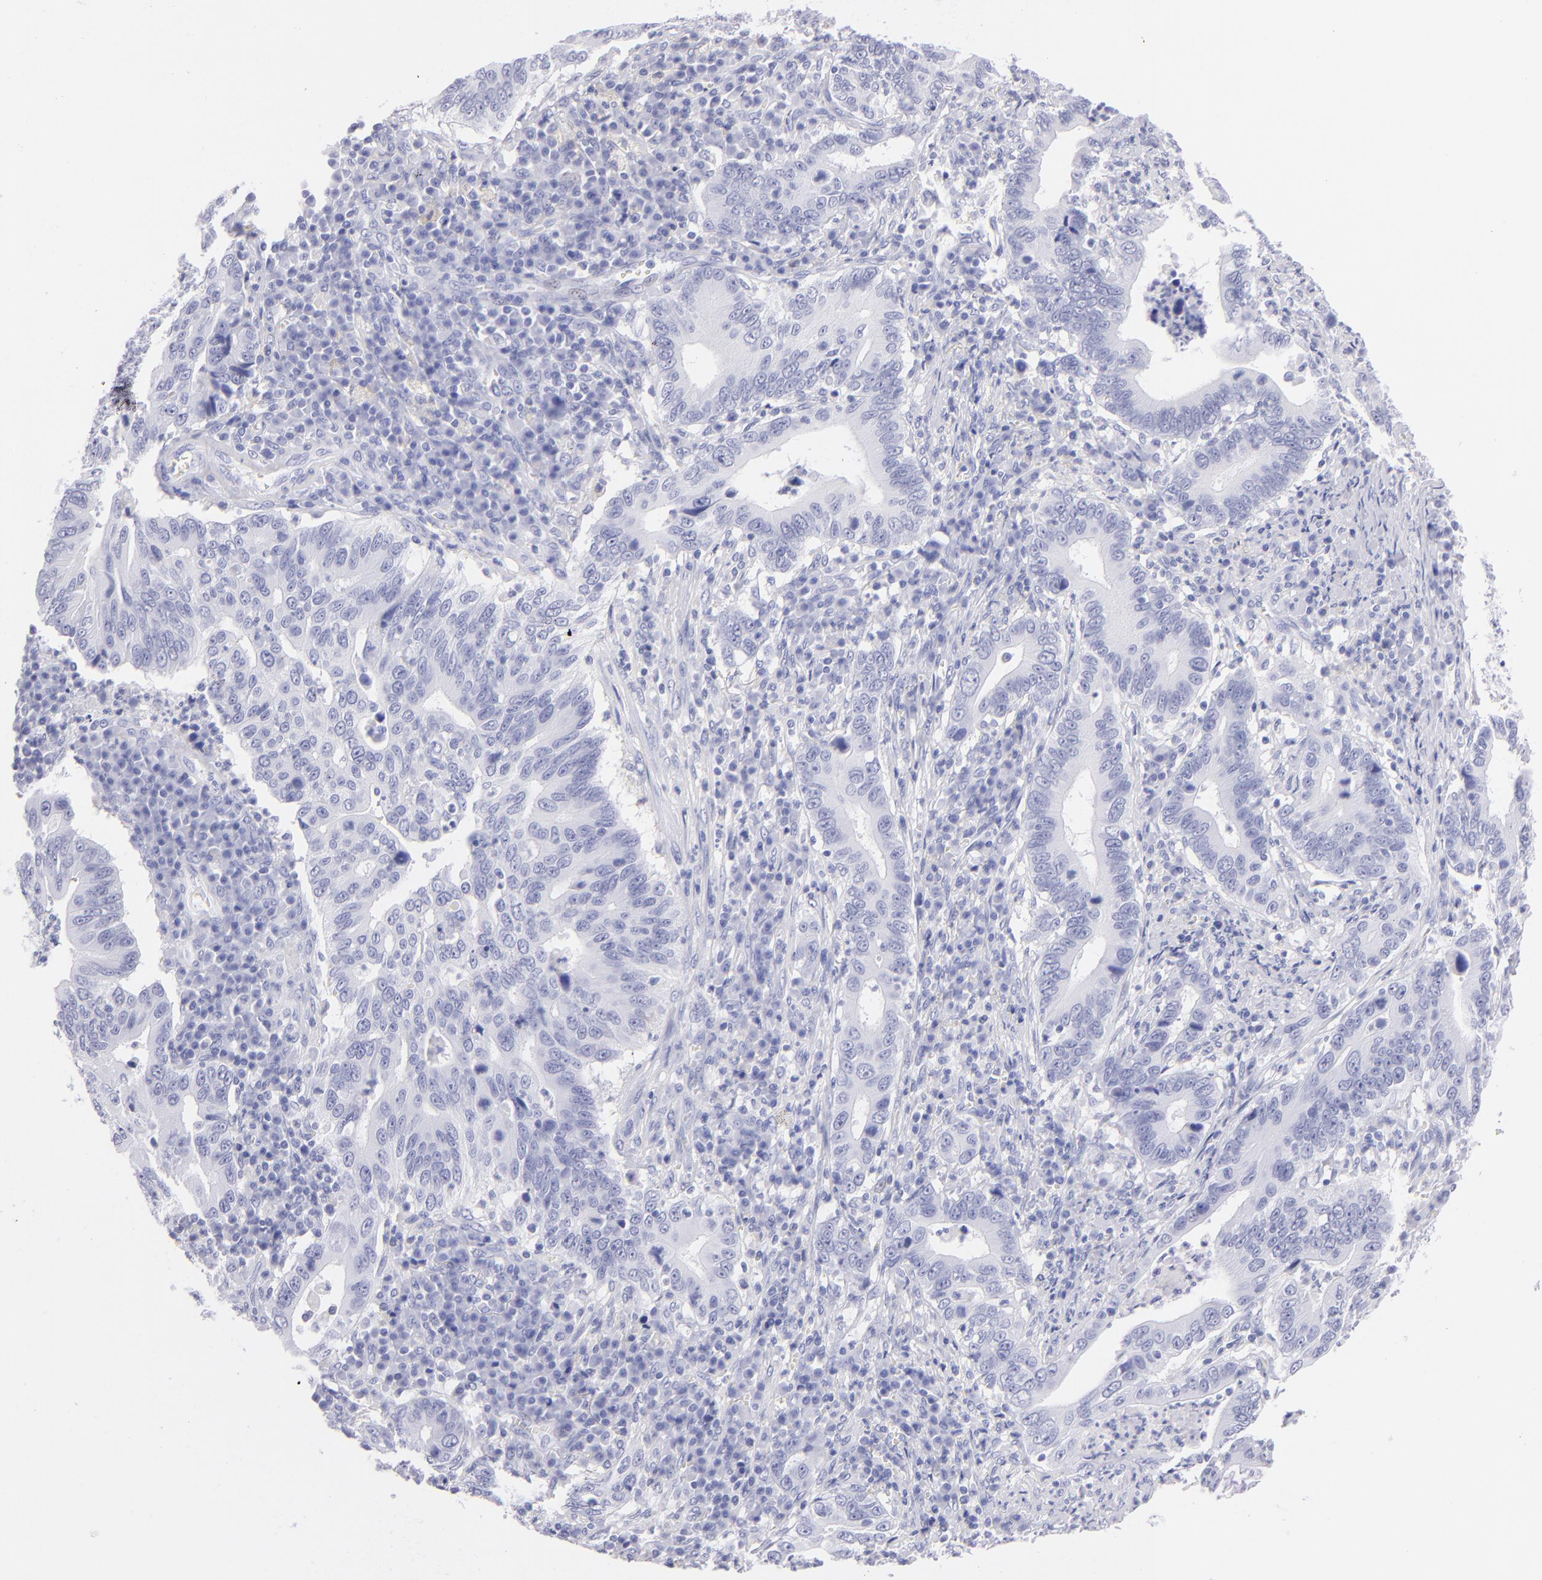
{"staining": {"intensity": "negative", "quantity": "none", "location": "none"}, "tissue": "stomach cancer", "cell_type": "Tumor cells", "image_type": "cancer", "snomed": [{"axis": "morphology", "description": "Adenocarcinoma, NOS"}, {"axis": "topography", "description": "Stomach, upper"}], "caption": "There is no significant expression in tumor cells of stomach adenocarcinoma.", "gene": "PRPH", "patient": {"sex": "male", "age": 63}}